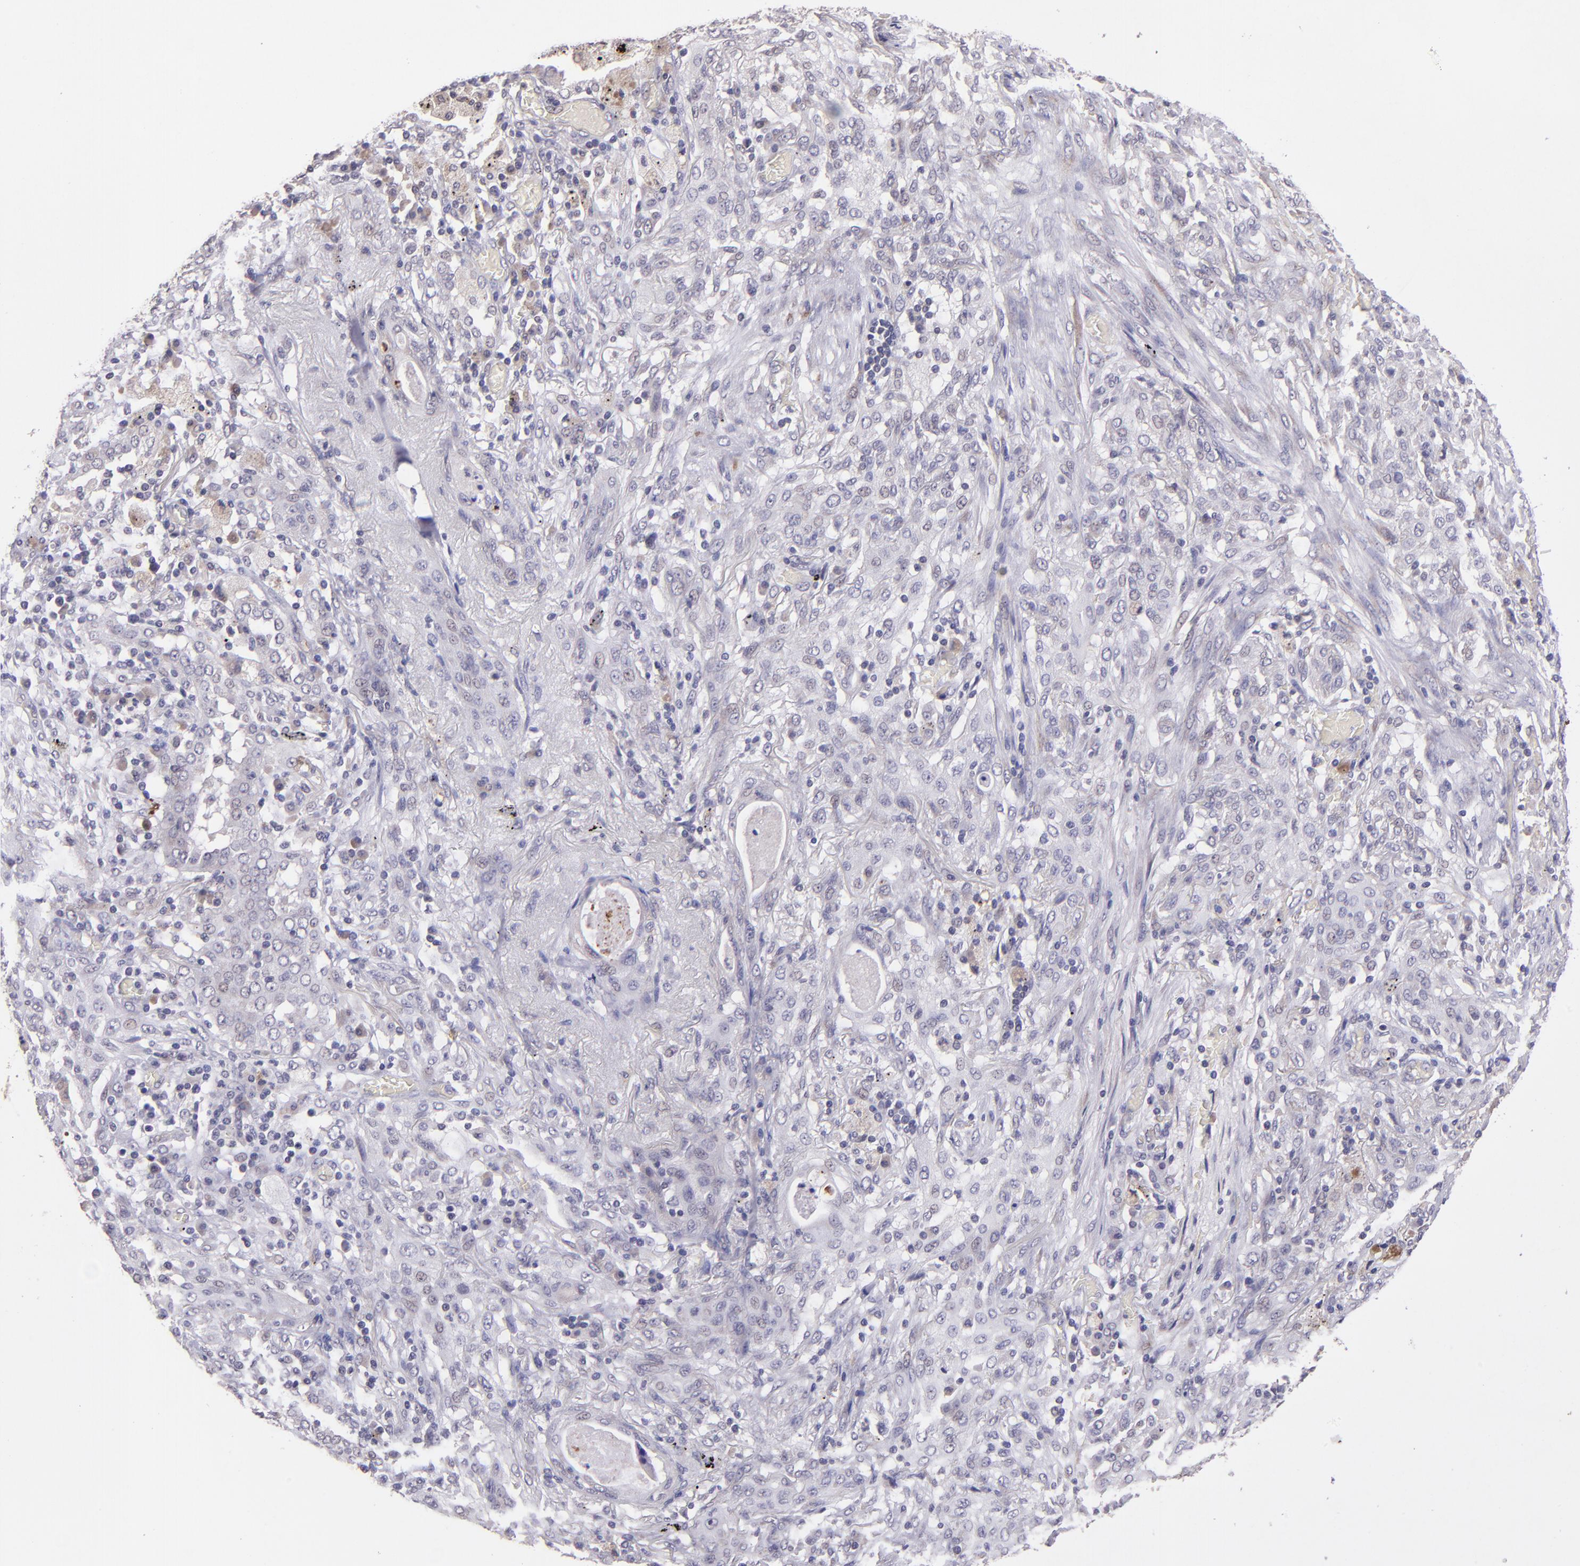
{"staining": {"intensity": "negative", "quantity": "none", "location": "none"}, "tissue": "lung cancer", "cell_type": "Tumor cells", "image_type": "cancer", "snomed": [{"axis": "morphology", "description": "Squamous cell carcinoma, NOS"}, {"axis": "topography", "description": "Lung"}], "caption": "Tumor cells show no significant positivity in lung squamous cell carcinoma.", "gene": "TAF7L", "patient": {"sex": "female", "age": 47}}